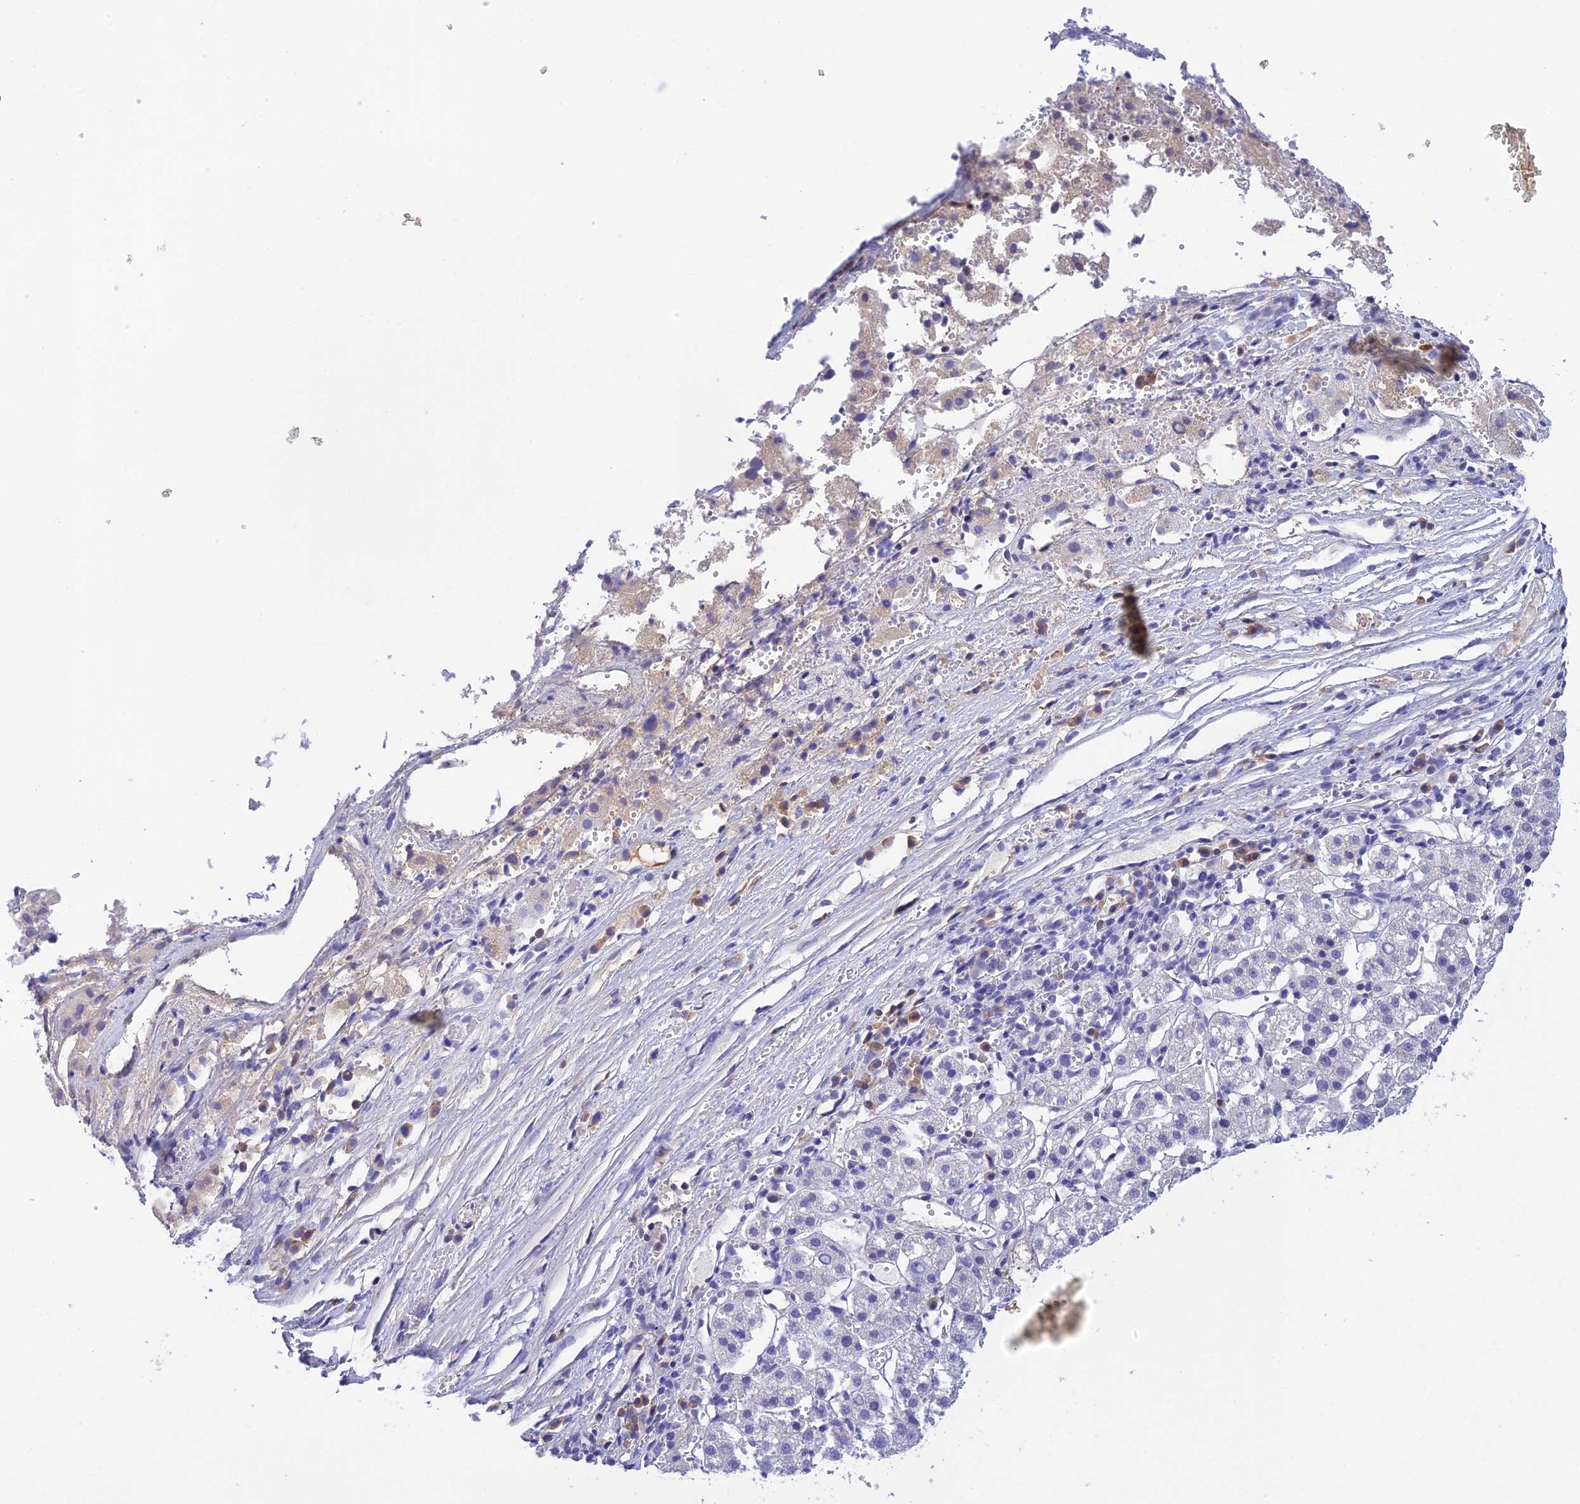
{"staining": {"intensity": "negative", "quantity": "none", "location": "none"}, "tissue": "liver cancer", "cell_type": "Tumor cells", "image_type": "cancer", "snomed": [{"axis": "morphology", "description": "Carcinoma, Hepatocellular, NOS"}, {"axis": "topography", "description": "Liver"}], "caption": "A high-resolution photomicrograph shows immunohistochemistry (IHC) staining of liver hepatocellular carcinoma, which reveals no significant staining in tumor cells.", "gene": "THAP11", "patient": {"sex": "female", "age": 58}}